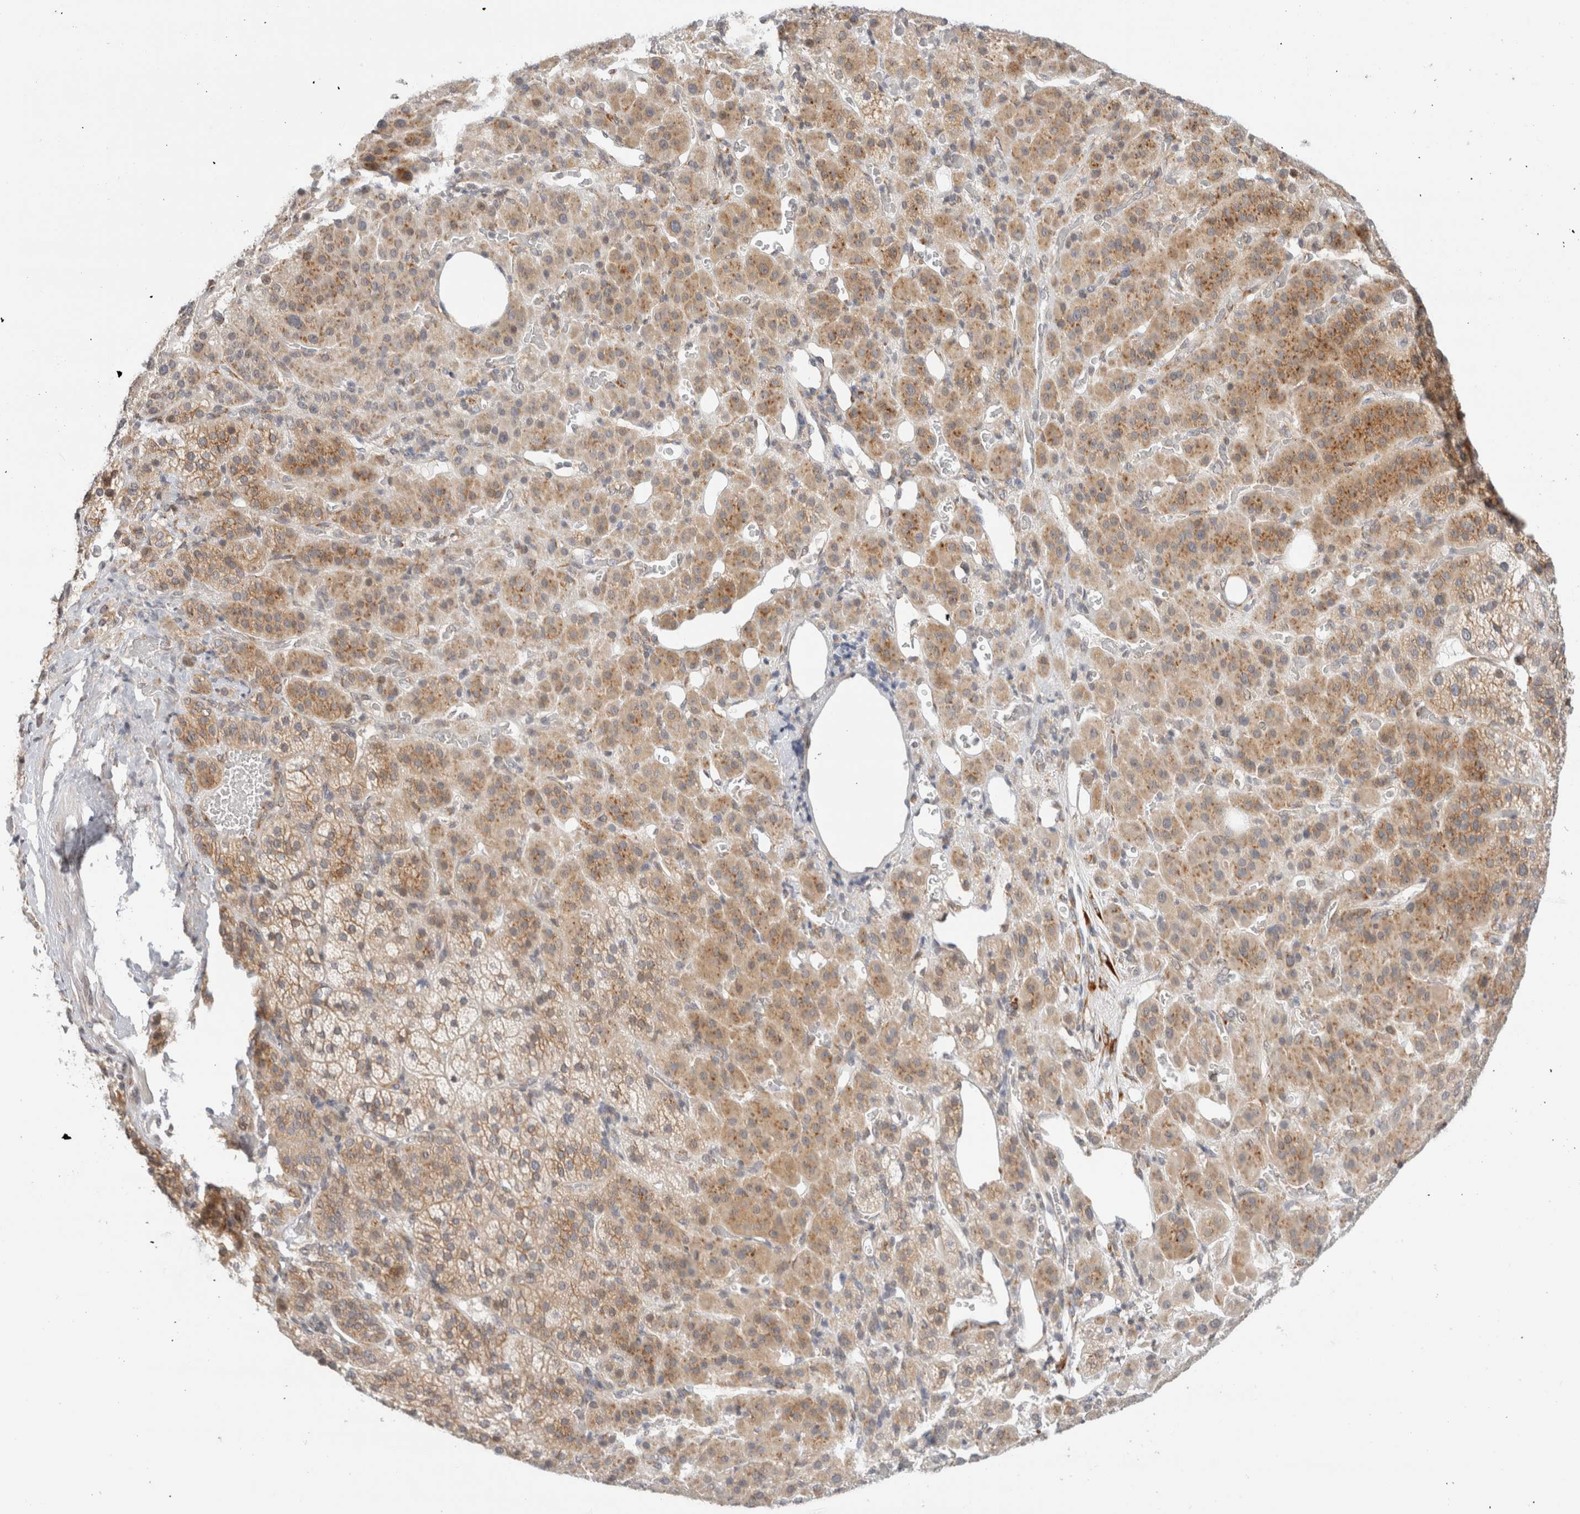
{"staining": {"intensity": "moderate", "quantity": "25%-75%", "location": "cytoplasmic/membranous"}, "tissue": "adrenal gland", "cell_type": "Glandular cells", "image_type": "normal", "snomed": [{"axis": "morphology", "description": "Normal tissue, NOS"}, {"axis": "topography", "description": "Adrenal gland"}], "caption": "Immunohistochemistry micrograph of benign adrenal gland stained for a protein (brown), which demonstrates medium levels of moderate cytoplasmic/membranous staining in about 25%-75% of glandular cells.", "gene": "HDLBP", "patient": {"sex": "male", "age": 57}}